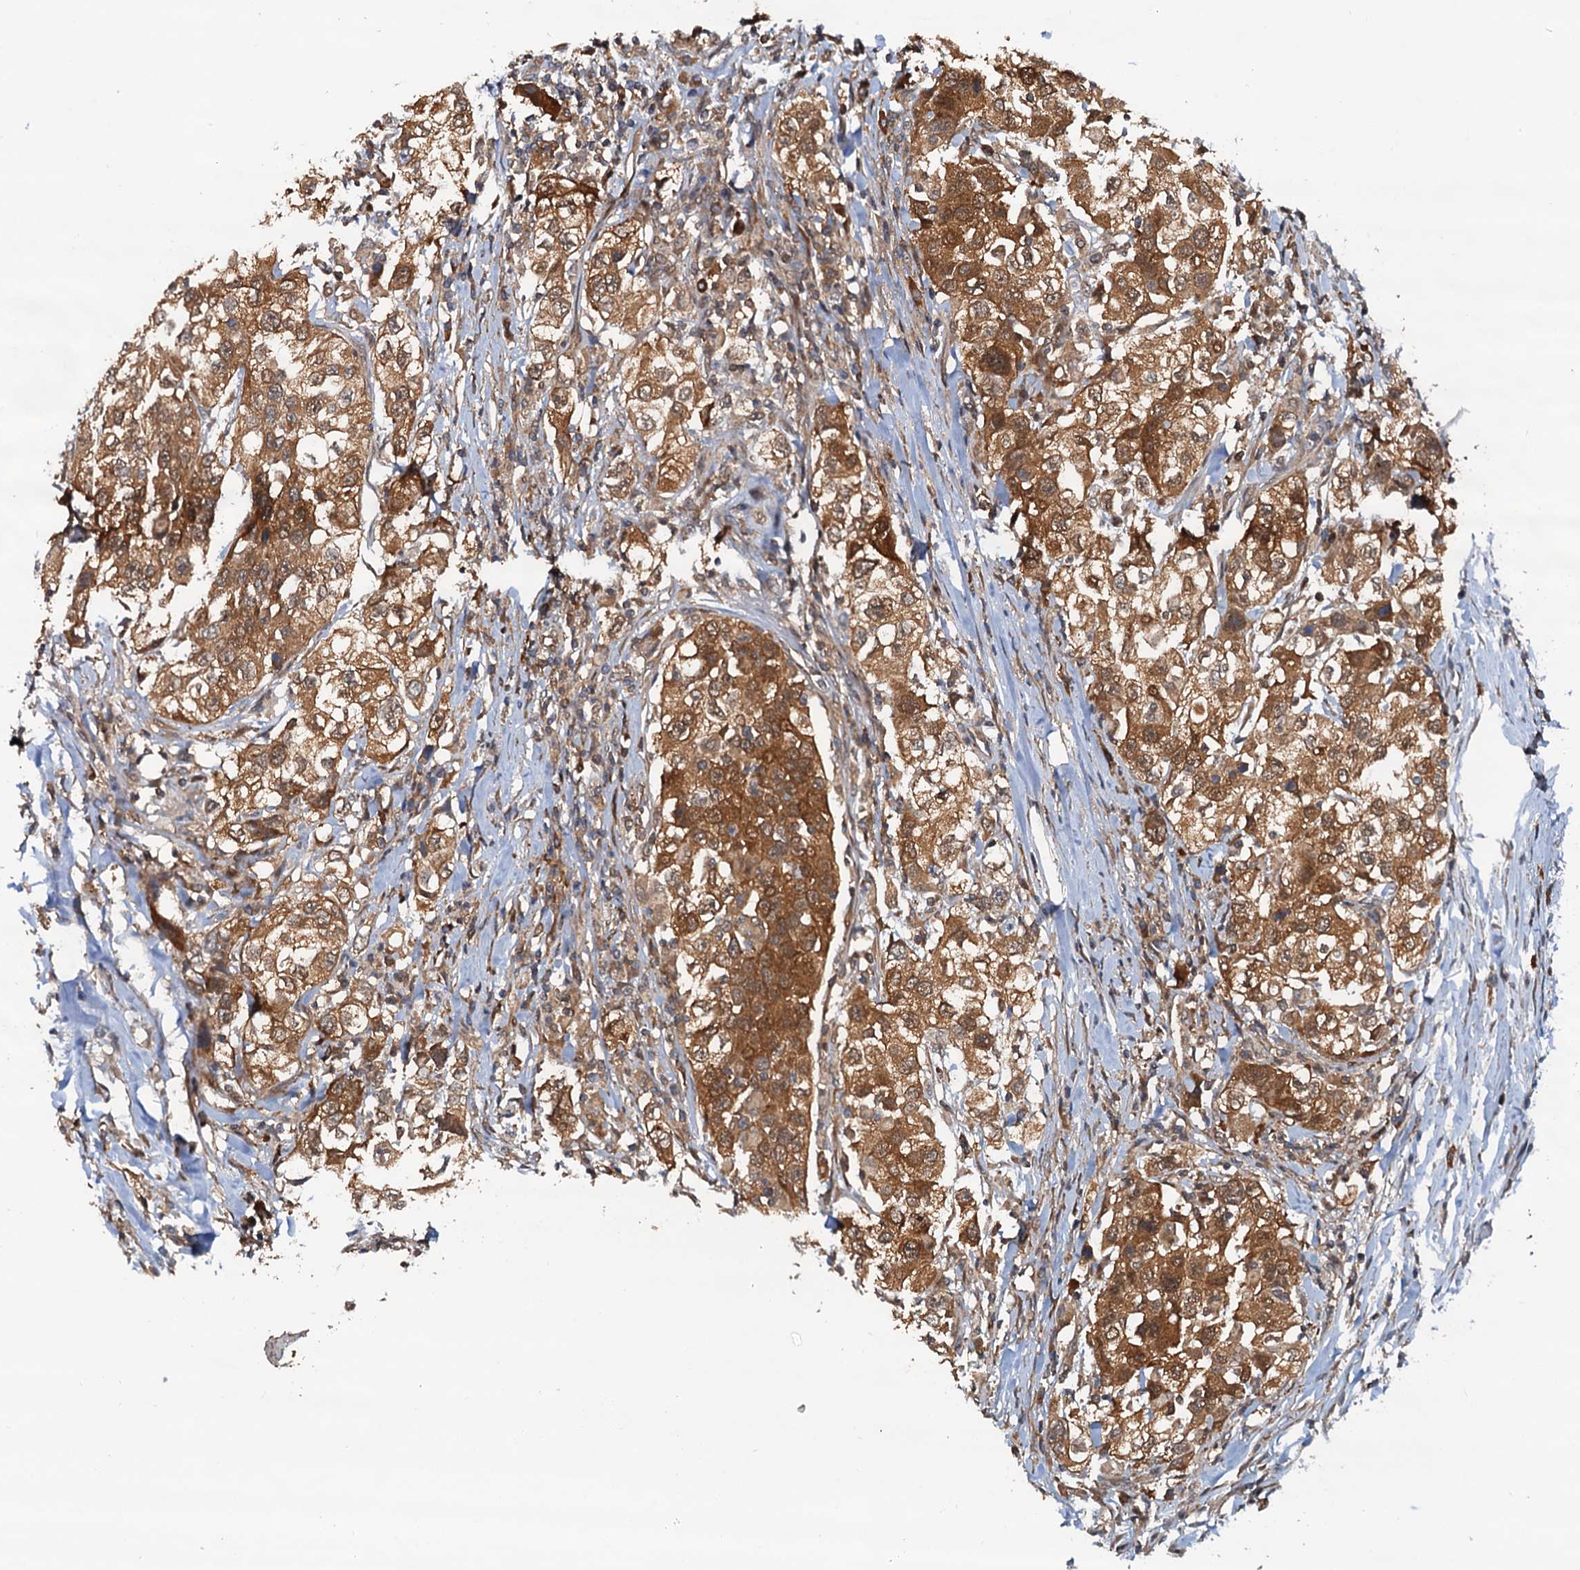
{"staining": {"intensity": "moderate", "quantity": ">75%", "location": "cytoplasmic/membranous"}, "tissue": "urothelial cancer", "cell_type": "Tumor cells", "image_type": "cancer", "snomed": [{"axis": "morphology", "description": "Urothelial carcinoma, High grade"}, {"axis": "topography", "description": "Urinary bladder"}], "caption": "Urothelial cancer stained for a protein exhibits moderate cytoplasmic/membranous positivity in tumor cells. Nuclei are stained in blue.", "gene": "AAGAB", "patient": {"sex": "female", "age": 80}}